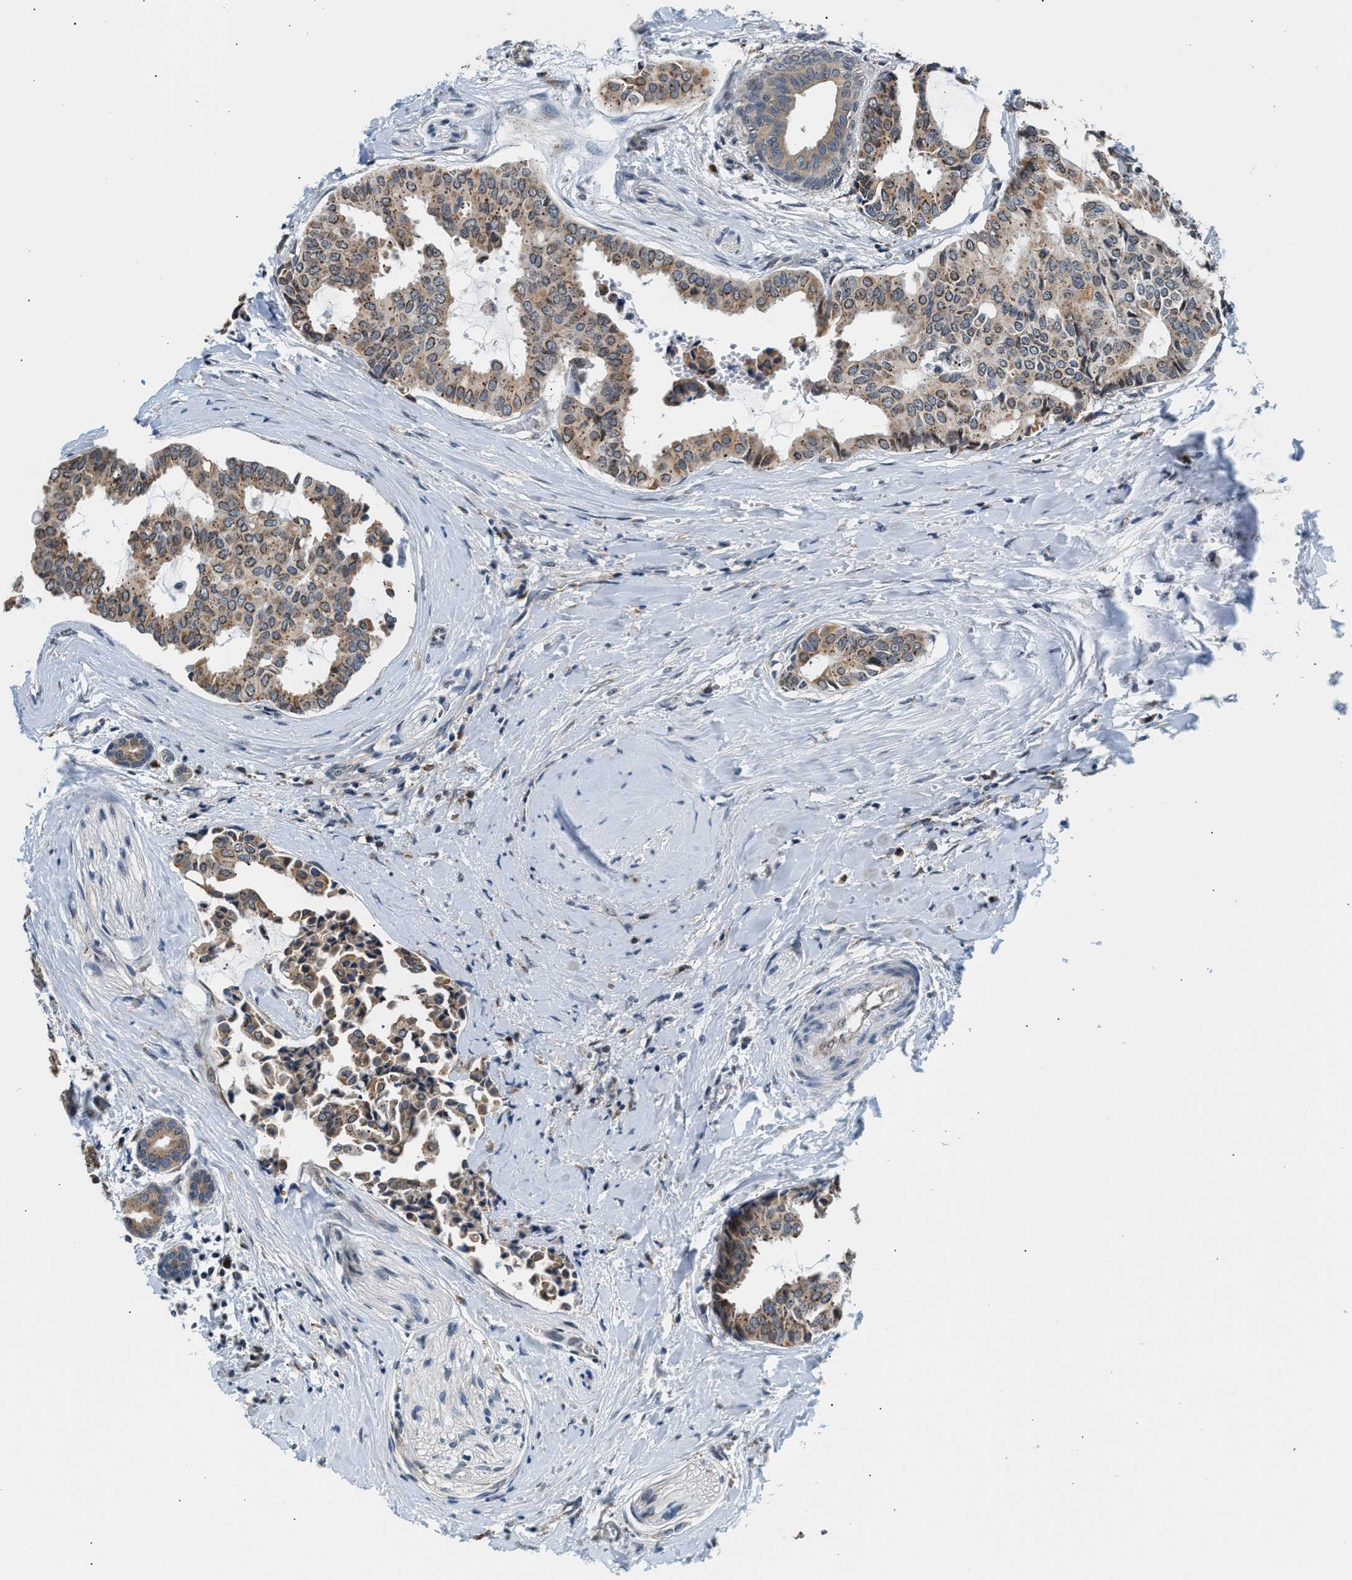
{"staining": {"intensity": "moderate", "quantity": ">75%", "location": "cytoplasmic/membranous"}, "tissue": "head and neck cancer", "cell_type": "Tumor cells", "image_type": "cancer", "snomed": [{"axis": "morphology", "description": "Adenocarcinoma, NOS"}, {"axis": "topography", "description": "Salivary gland"}, {"axis": "topography", "description": "Head-Neck"}], "caption": "Tumor cells exhibit moderate cytoplasmic/membranous expression in approximately >75% of cells in head and neck cancer.", "gene": "KCNMB2", "patient": {"sex": "female", "age": 59}}